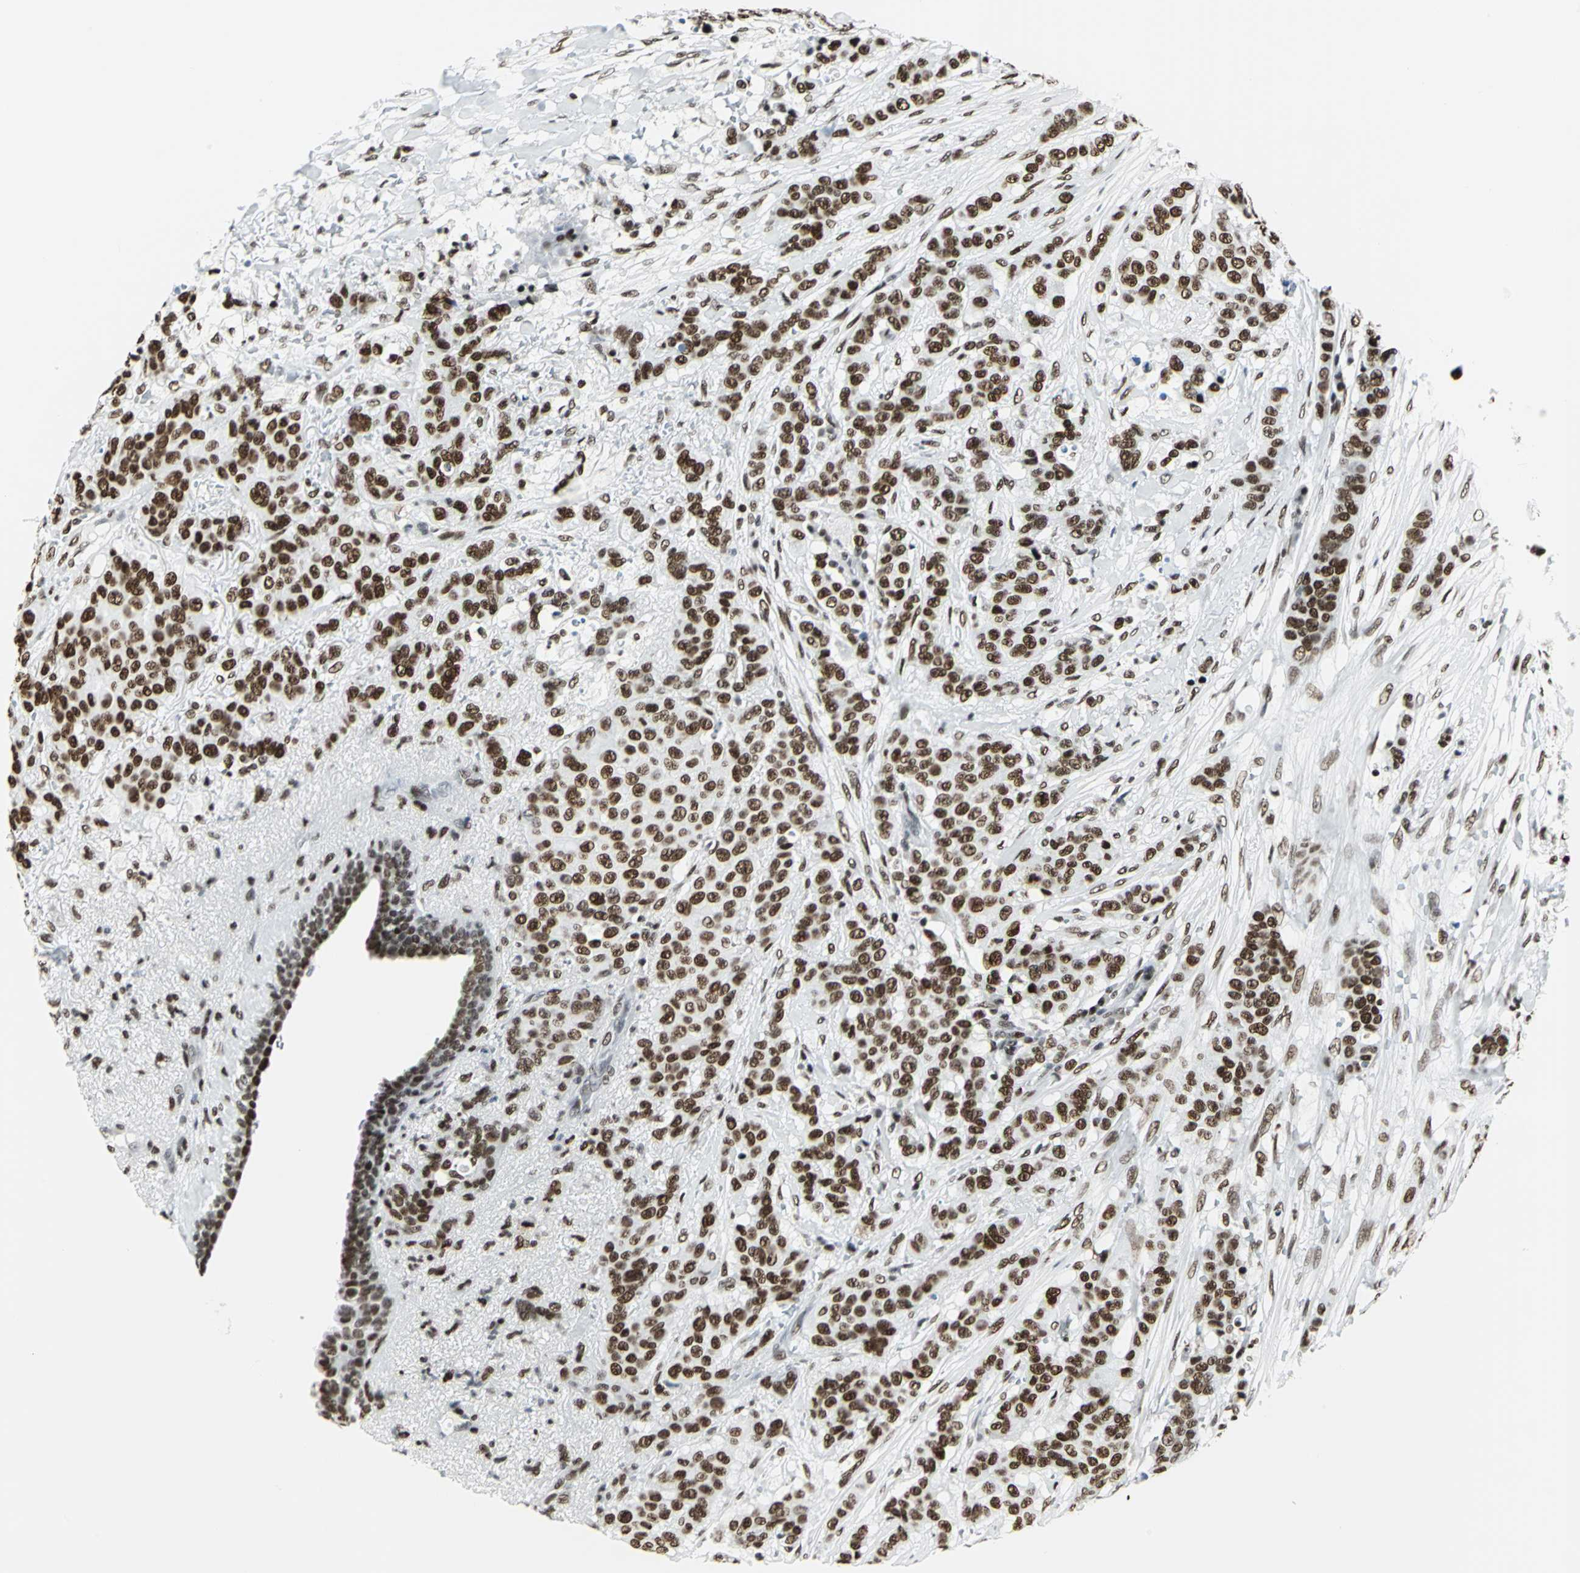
{"staining": {"intensity": "strong", "quantity": ">75%", "location": "nuclear"}, "tissue": "breast cancer", "cell_type": "Tumor cells", "image_type": "cancer", "snomed": [{"axis": "morphology", "description": "Duct carcinoma"}, {"axis": "topography", "description": "Breast"}], "caption": "Breast cancer stained for a protein (brown) displays strong nuclear positive positivity in about >75% of tumor cells.", "gene": "HDAC2", "patient": {"sex": "female", "age": 40}}